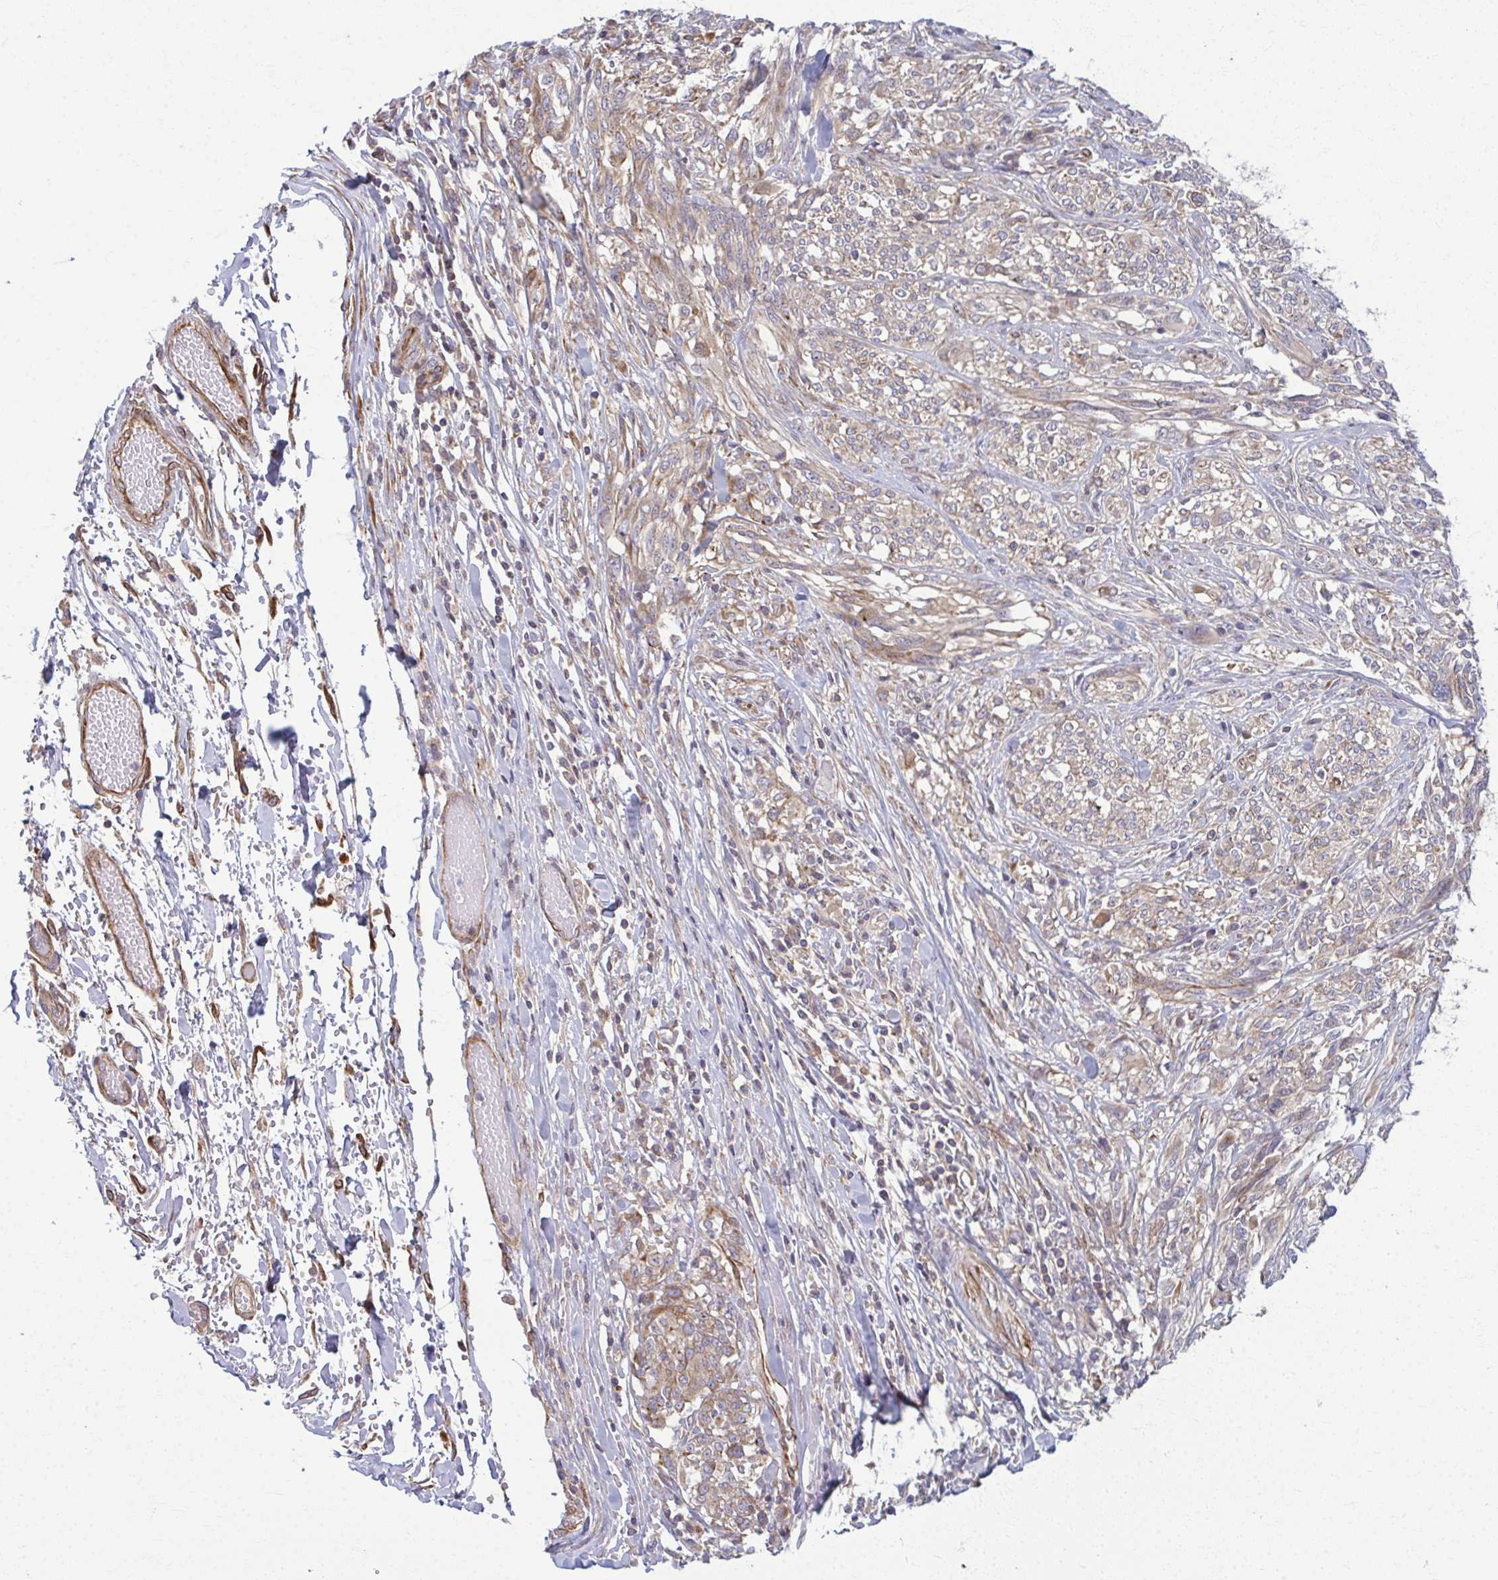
{"staining": {"intensity": "weak", "quantity": "<25%", "location": "cytoplasmic/membranous"}, "tissue": "melanoma", "cell_type": "Tumor cells", "image_type": "cancer", "snomed": [{"axis": "morphology", "description": "Malignant melanoma, NOS"}, {"axis": "topography", "description": "Skin"}], "caption": "Immunohistochemical staining of human melanoma reveals no significant expression in tumor cells.", "gene": "EID2B", "patient": {"sex": "female", "age": 91}}